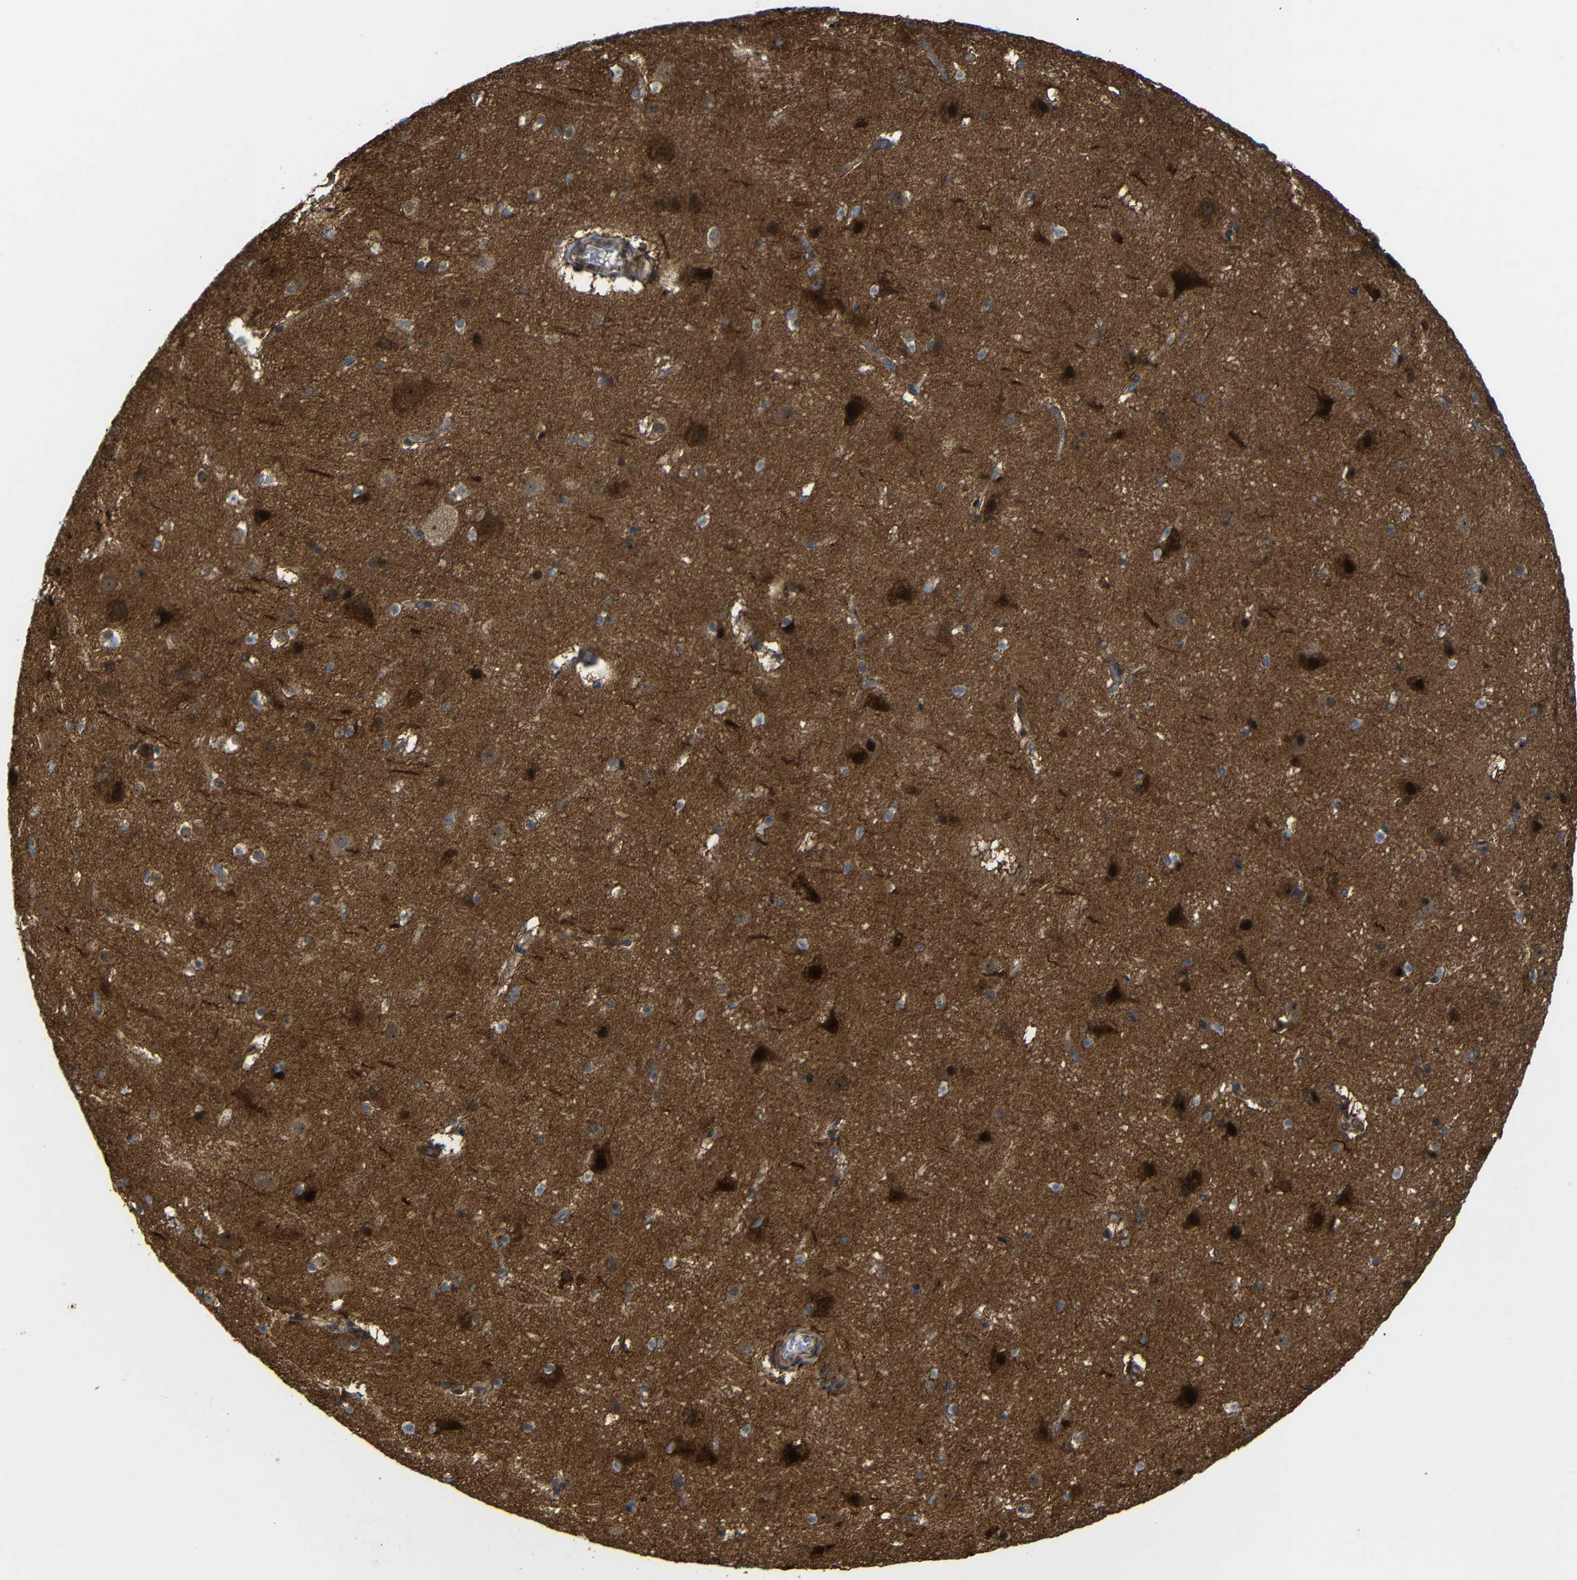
{"staining": {"intensity": "weak", "quantity": ">75%", "location": "cytoplasmic/membranous"}, "tissue": "cerebral cortex", "cell_type": "Endothelial cells", "image_type": "normal", "snomed": [{"axis": "morphology", "description": "Normal tissue, NOS"}, {"axis": "topography", "description": "Cerebral cortex"}], "caption": "DAB (3,3'-diaminobenzidine) immunohistochemical staining of unremarkable cerebral cortex displays weak cytoplasmic/membranous protein expression in about >75% of endothelial cells. The protein of interest is shown in brown color, while the nuclei are stained blue.", "gene": "P3H2", "patient": {"sex": "male", "age": 45}}